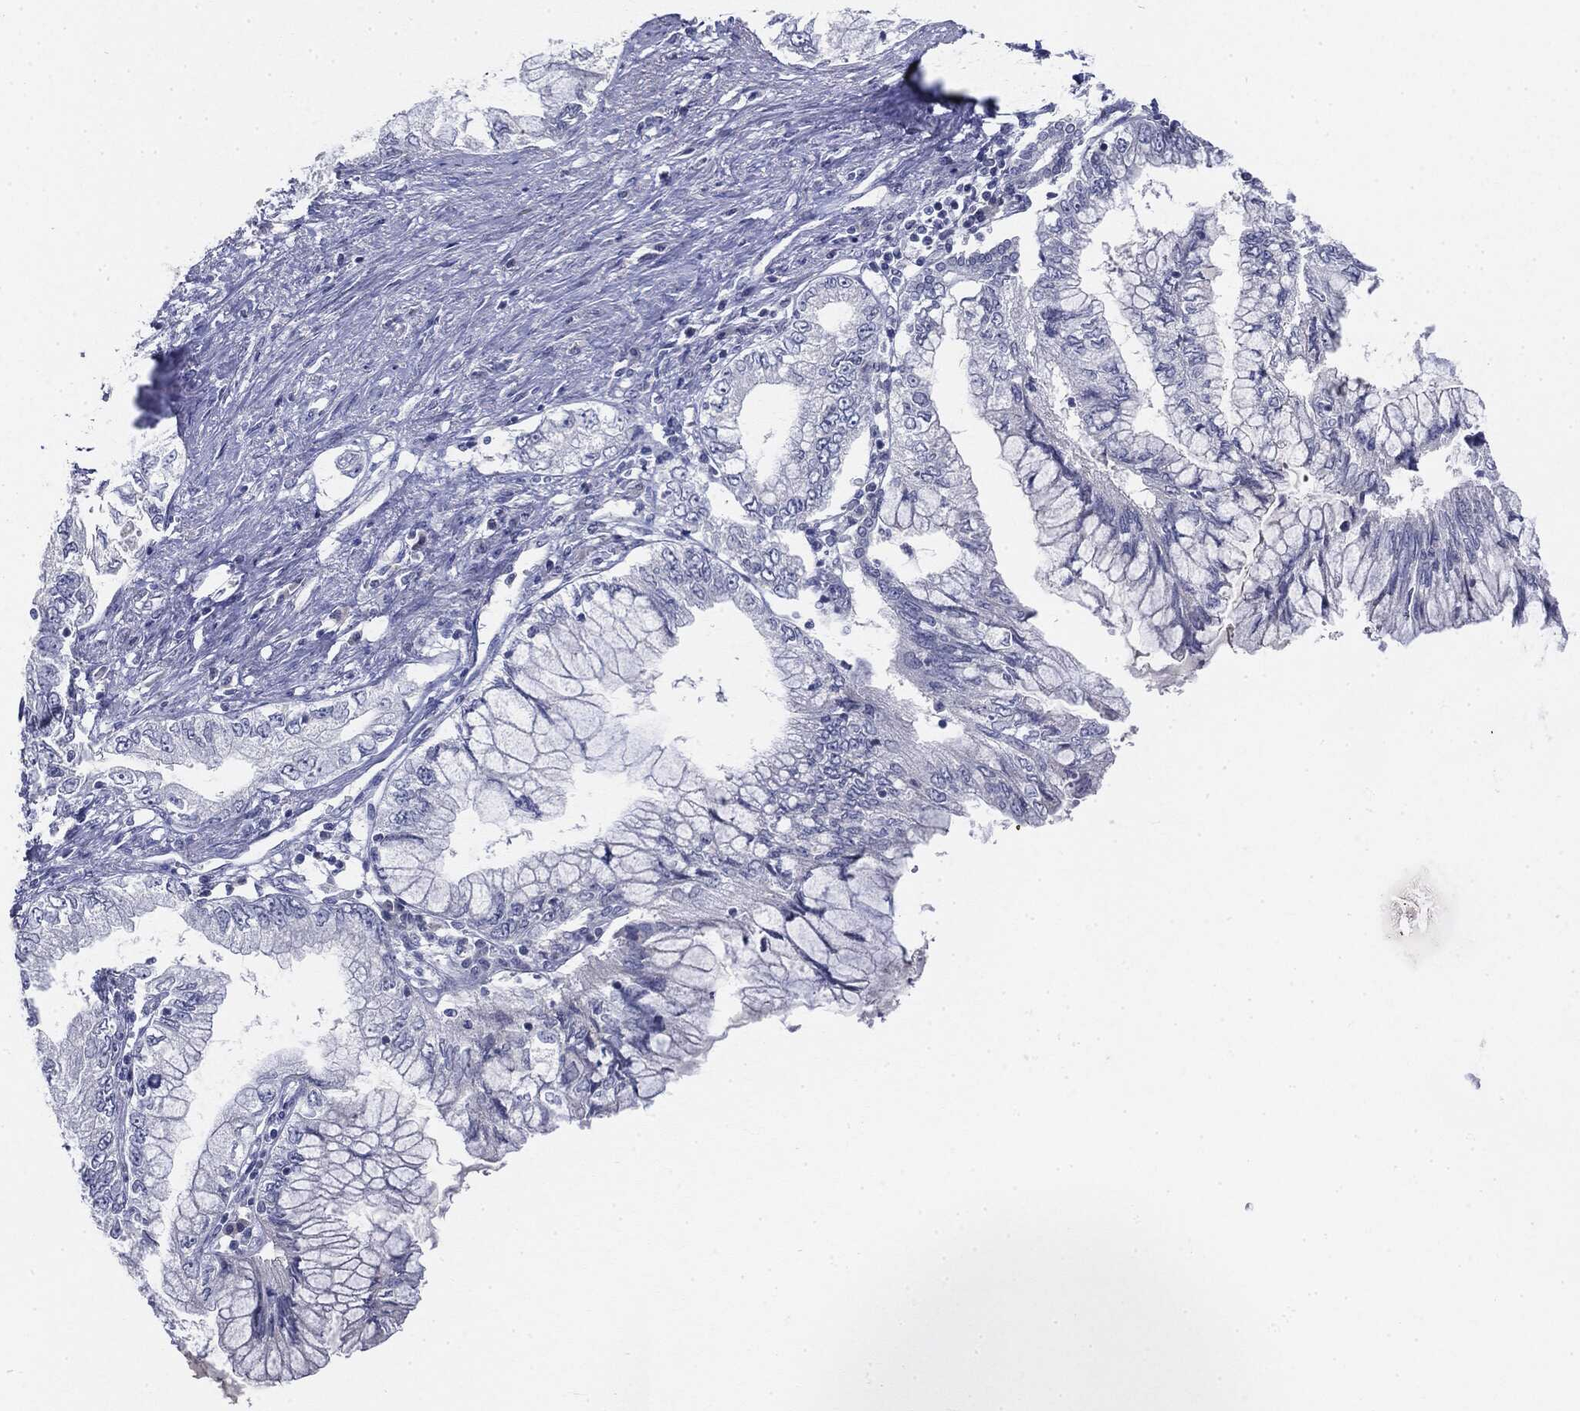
{"staining": {"intensity": "negative", "quantity": "none", "location": "none"}, "tissue": "pancreatic cancer", "cell_type": "Tumor cells", "image_type": "cancer", "snomed": [{"axis": "morphology", "description": "Adenocarcinoma, NOS"}, {"axis": "topography", "description": "Pancreas"}], "caption": "Immunohistochemistry of pancreatic cancer (adenocarcinoma) exhibits no expression in tumor cells. Nuclei are stained in blue.", "gene": "CGB1", "patient": {"sex": "female", "age": 73}}